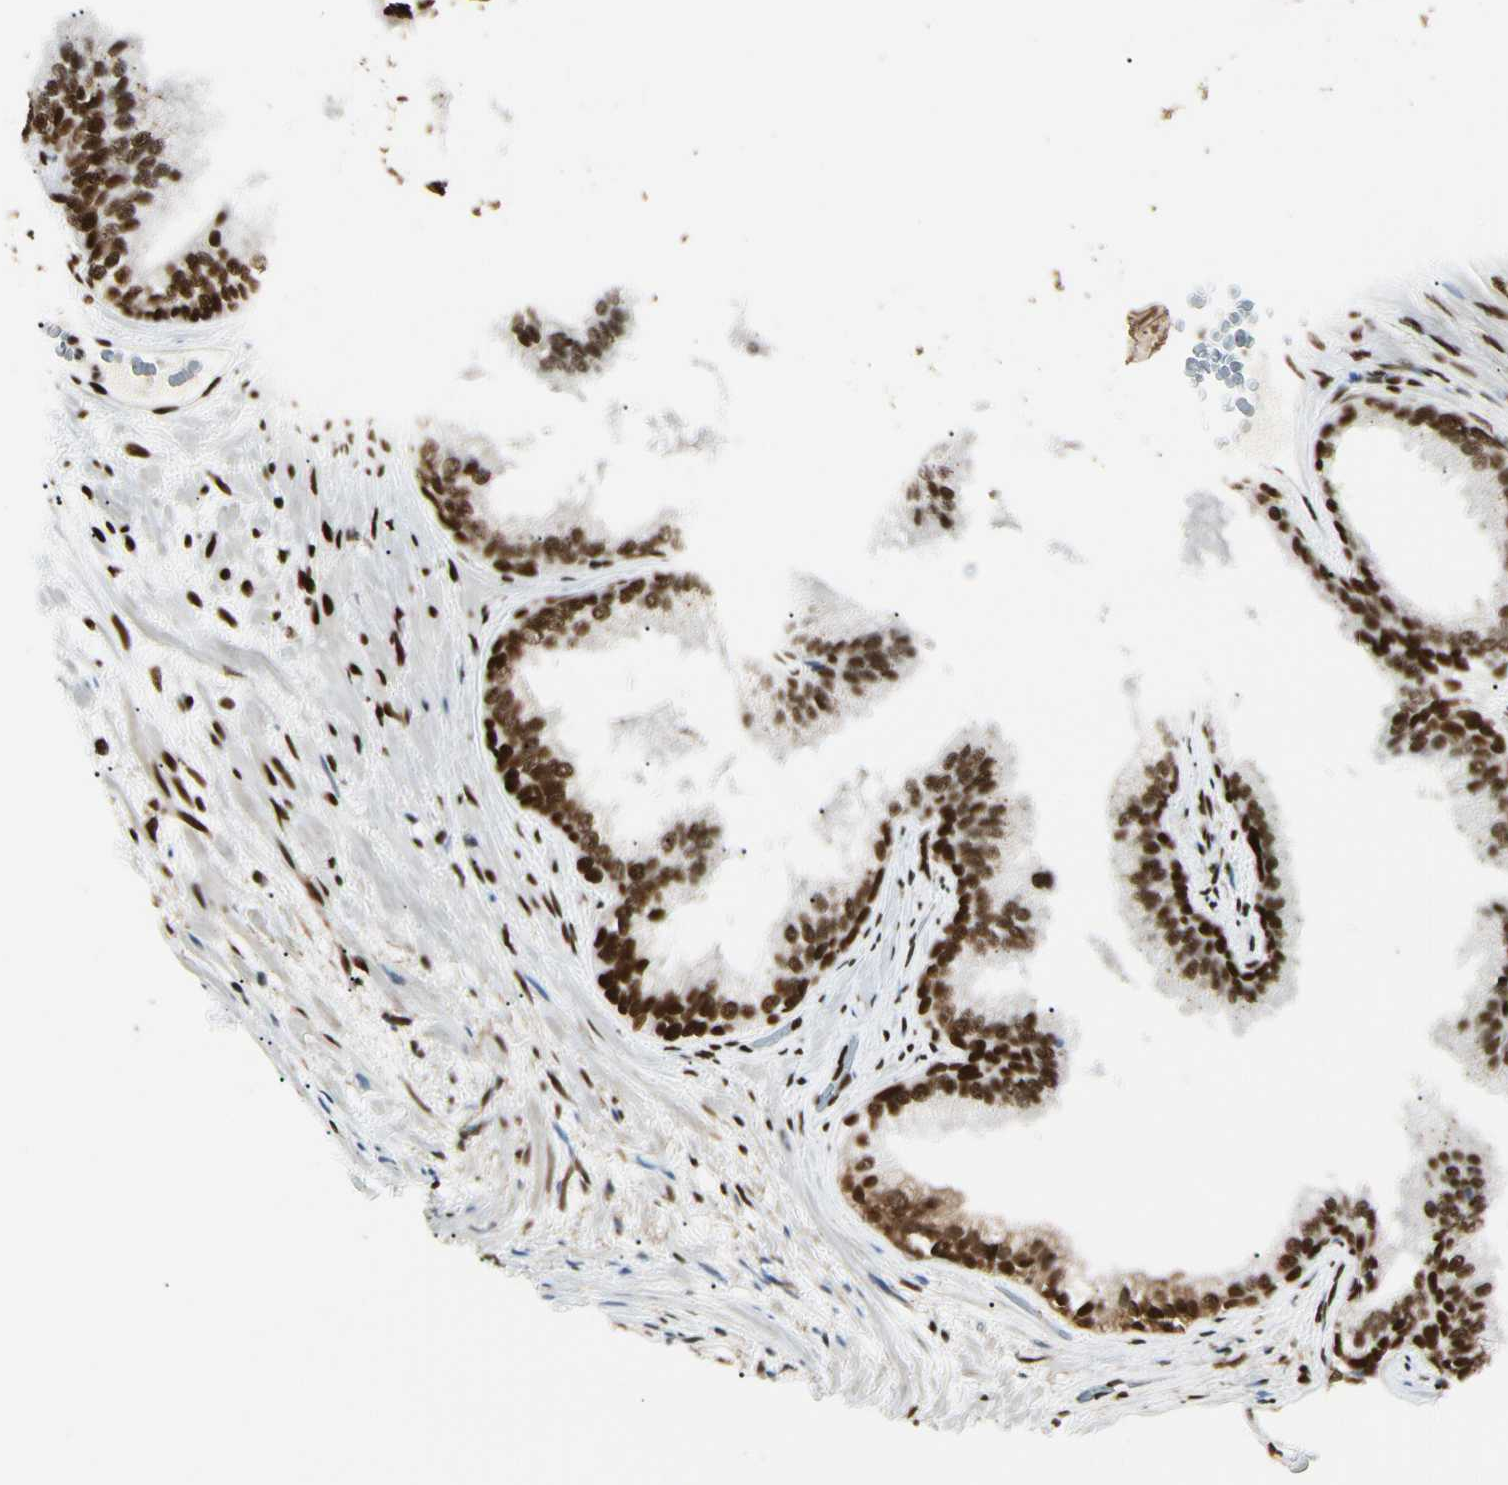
{"staining": {"intensity": "strong", "quantity": "25%-75%", "location": "cytoplasmic/membranous,nuclear"}, "tissue": "prostate", "cell_type": "Glandular cells", "image_type": "normal", "snomed": [{"axis": "morphology", "description": "Normal tissue, NOS"}, {"axis": "topography", "description": "Prostate"}], "caption": "Brown immunohistochemical staining in unremarkable prostate reveals strong cytoplasmic/membranous,nuclear staining in approximately 25%-75% of glandular cells. (DAB (3,3'-diaminobenzidine) = brown stain, brightfield microscopy at high magnification).", "gene": "FUS", "patient": {"sex": "male", "age": 76}}